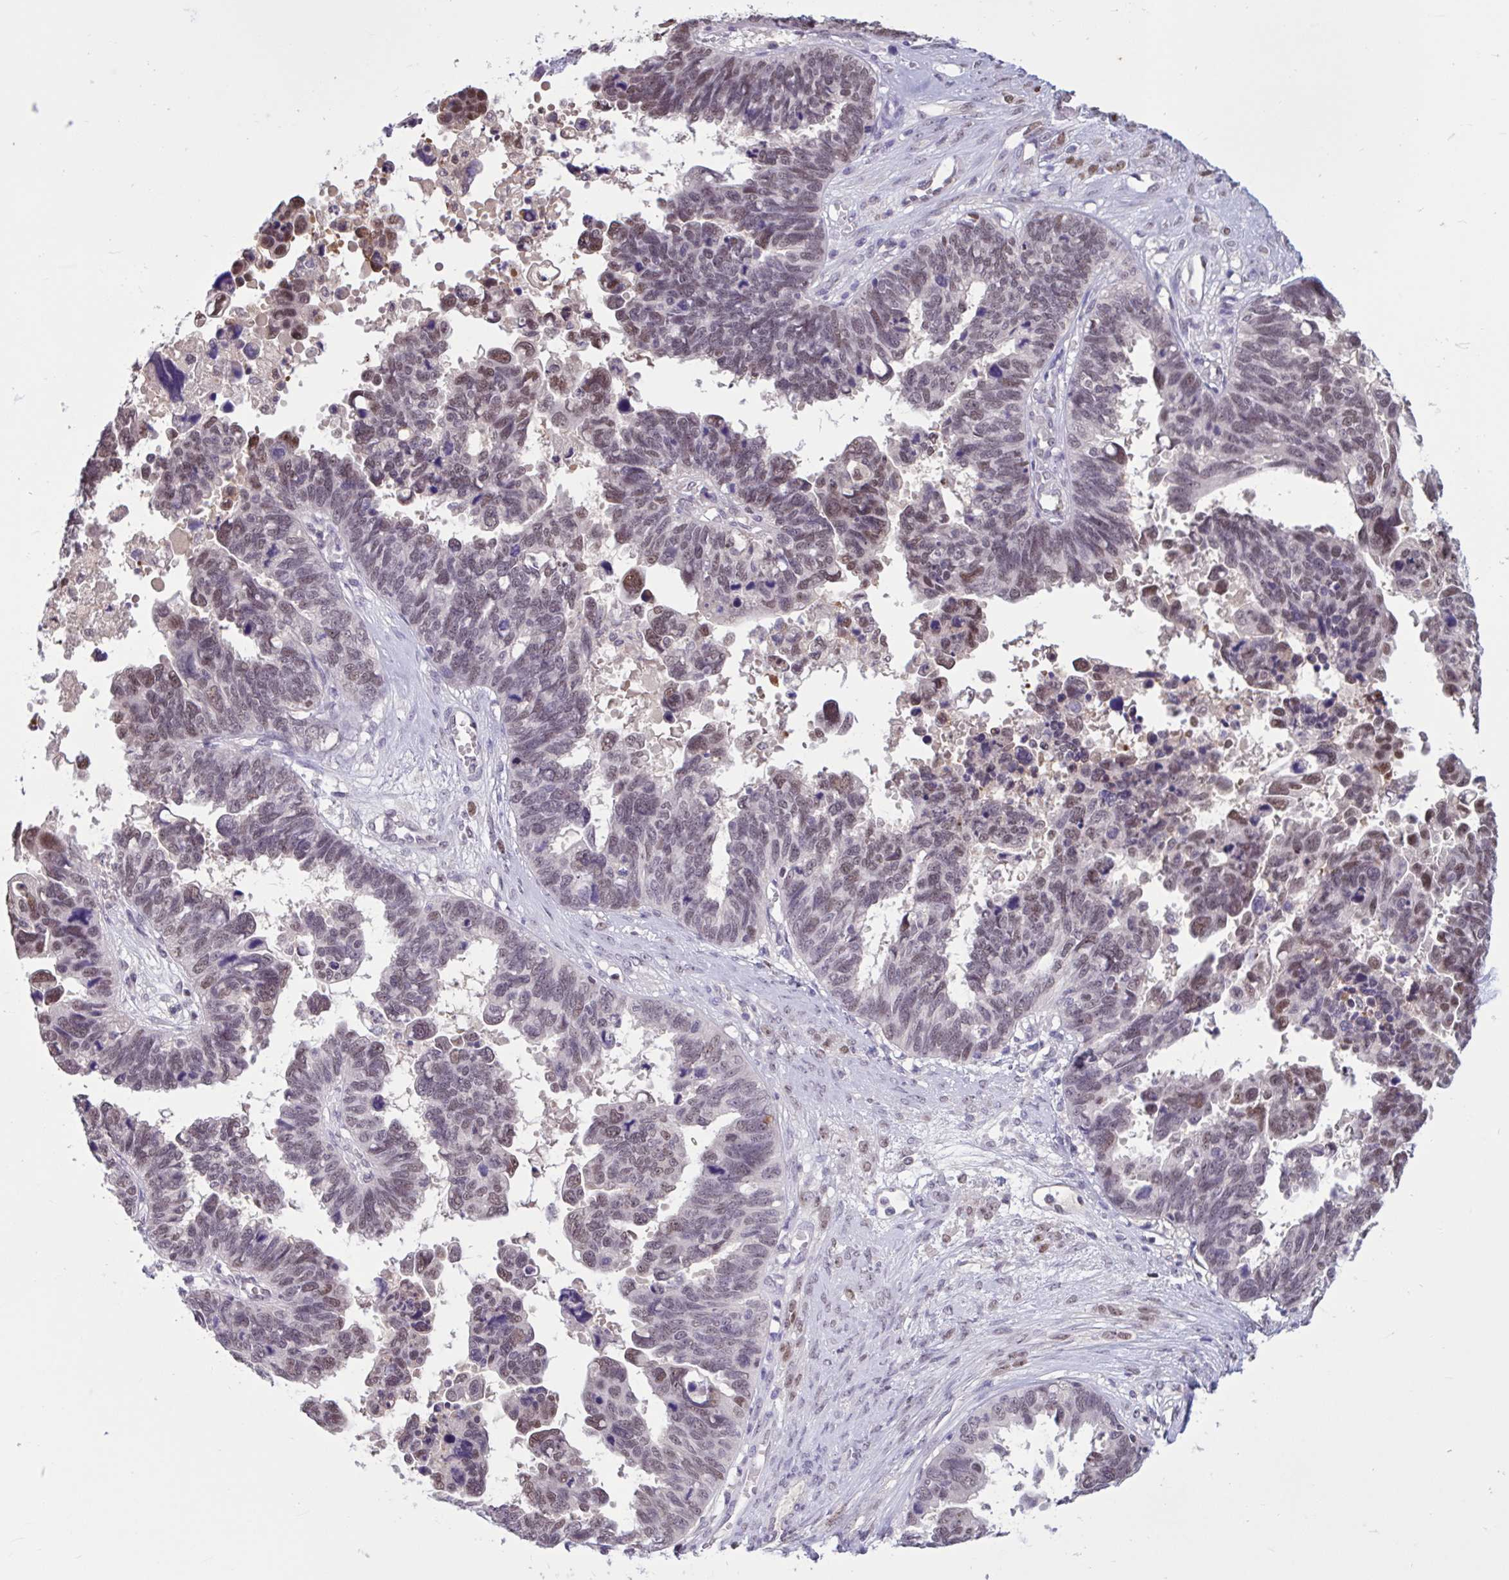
{"staining": {"intensity": "moderate", "quantity": "25%-75%", "location": "nuclear"}, "tissue": "ovarian cancer", "cell_type": "Tumor cells", "image_type": "cancer", "snomed": [{"axis": "morphology", "description": "Cystadenocarcinoma, serous, NOS"}, {"axis": "topography", "description": "Ovary"}], "caption": "The histopathology image reveals staining of ovarian serous cystadenocarcinoma, revealing moderate nuclear protein staining (brown color) within tumor cells. The staining was performed using DAB (3,3'-diaminobenzidine), with brown indicating positive protein expression. Nuclei are stained blue with hematoxylin.", "gene": "RBL1", "patient": {"sex": "female", "age": 60}}